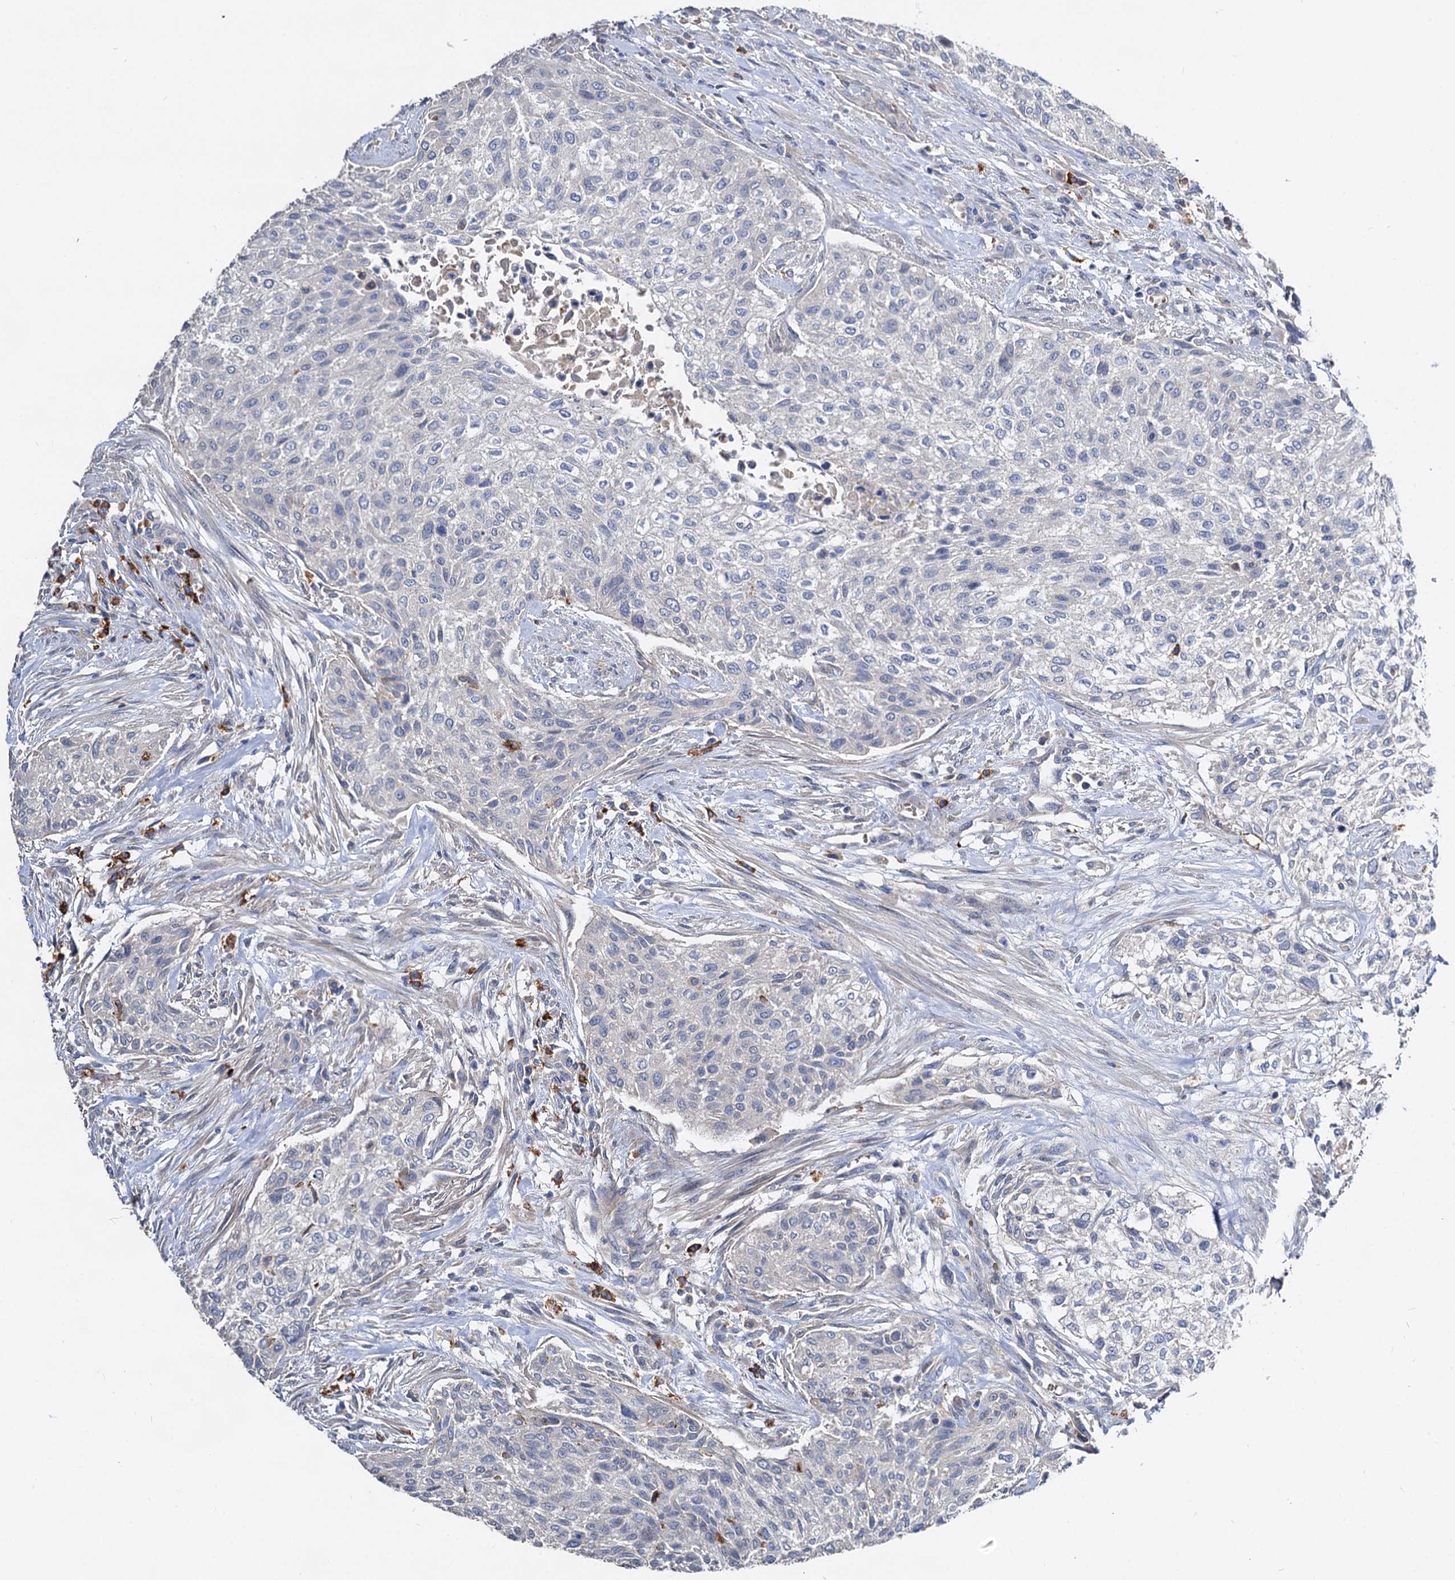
{"staining": {"intensity": "negative", "quantity": "none", "location": "none"}, "tissue": "urothelial cancer", "cell_type": "Tumor cells", "image_type": "cancer", "snomed": [{"axis": "morphology", "description": "Normal tissue, NOS"}, {"axis": "morphology", "description": "Urothelial carcinoma, NOS"}, {"axis": "topography", "description": "Urinary bladder"}, {"axis": "topography", "description": "Peripheral nerve tissue"}], "caption": "A micrograph of transitional cell carcinoma stained for a protein shows no brown staining in tumor cells.", "gene": "HVCN1", "patient": {"sex": "male", "age": 35}}